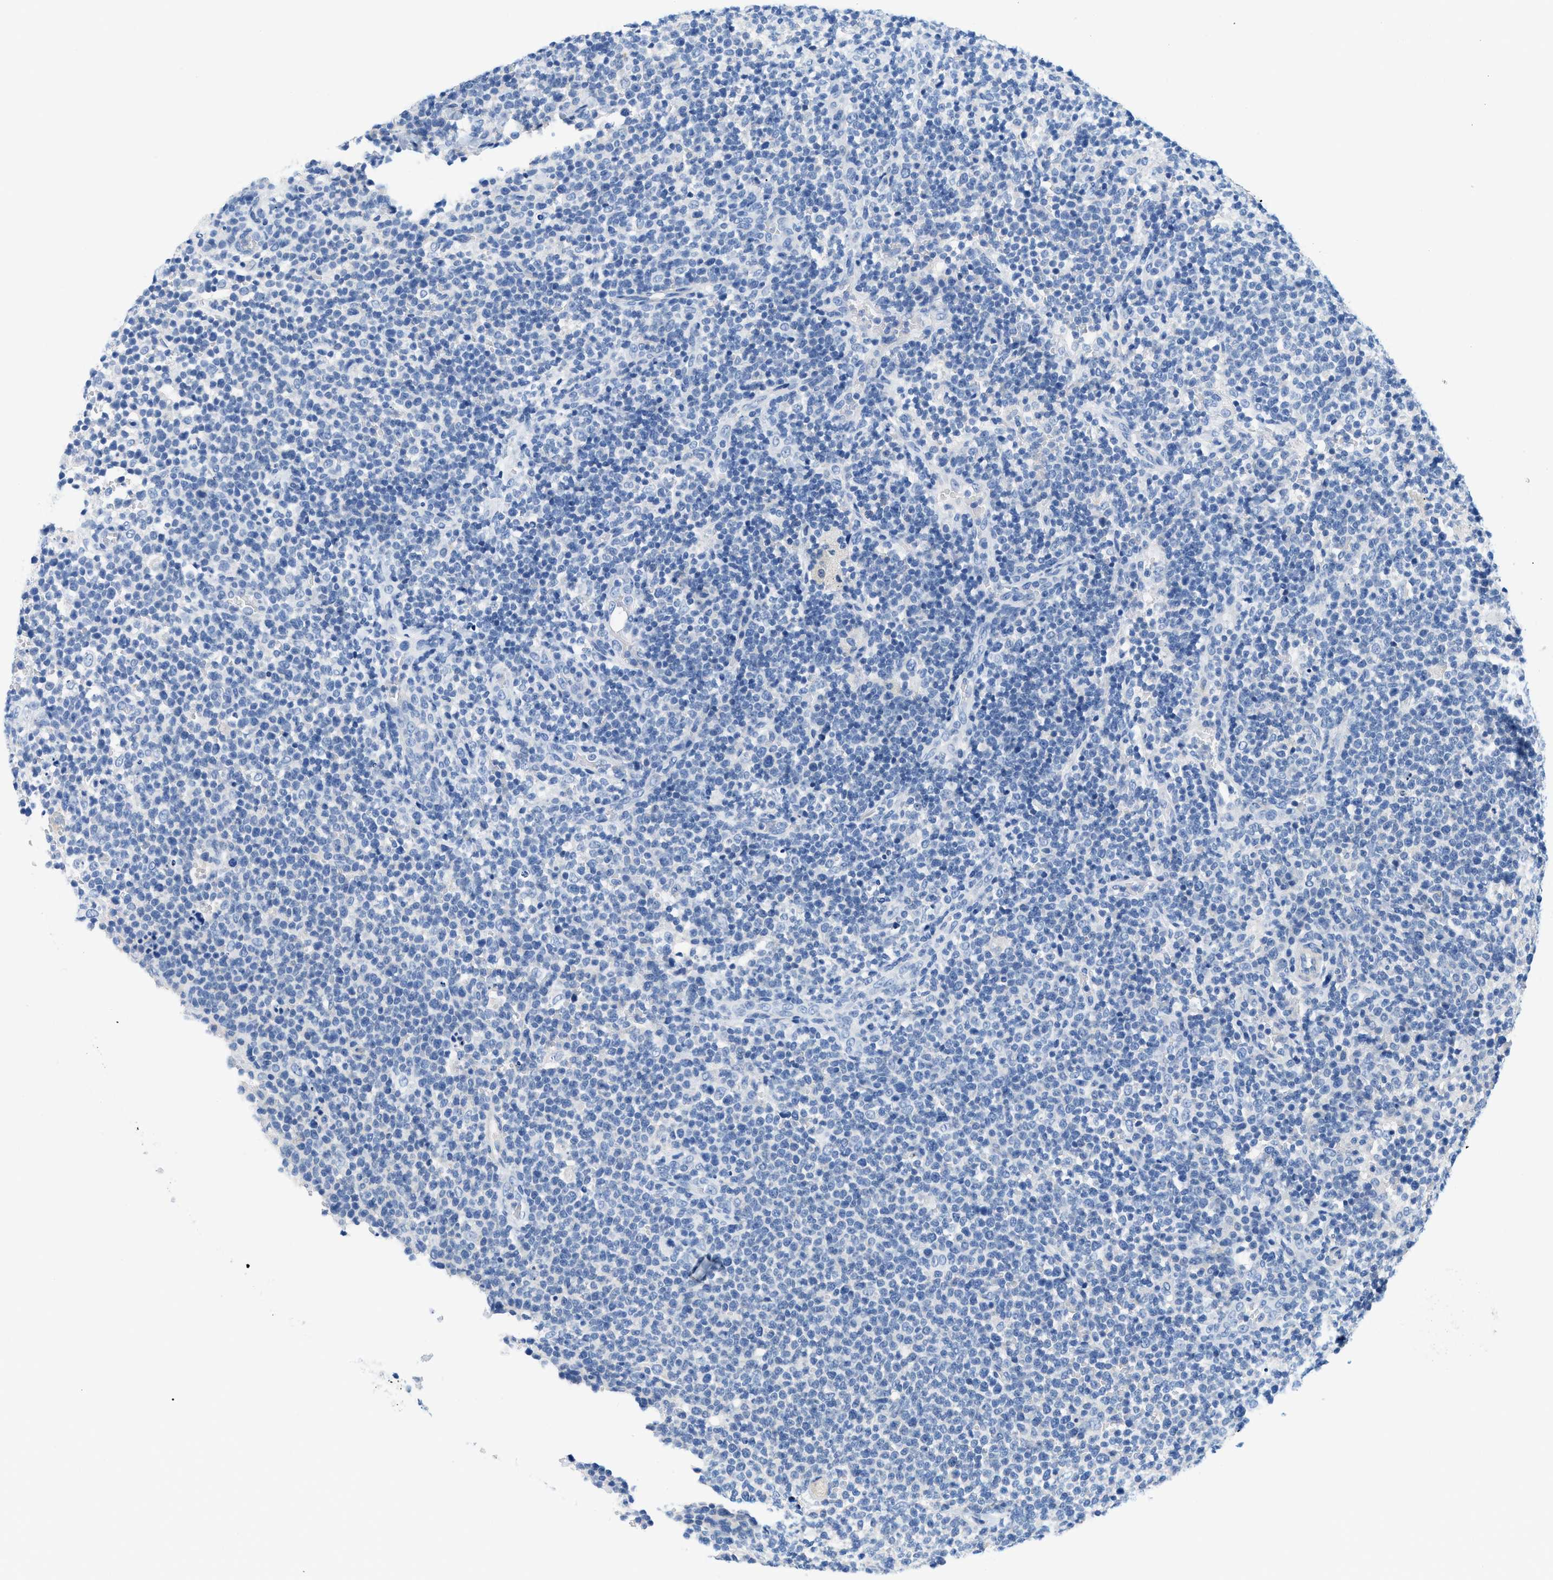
{"staining": {"intensity": "negative", "quantity": "none", "location": "none"}, "tissue": "lymphoma", "cell_type": "Tumor cells", "image_type": "cancer", "snomed": [{"axis": "morphology", "description": "Malignant lymphoma, non-Hodgkin's type, High grade"}, {"axis": "topography", "description": "Lymph node"}], "caption": "A high-resolution photomicrograph shows IHC staining of high-grade malignant lymphoma, non-Hodgkin's type, which reveals no significant staining in tumor cells.", "gene": "BPGM", "patient": {"sex": "male", "age": 61}}